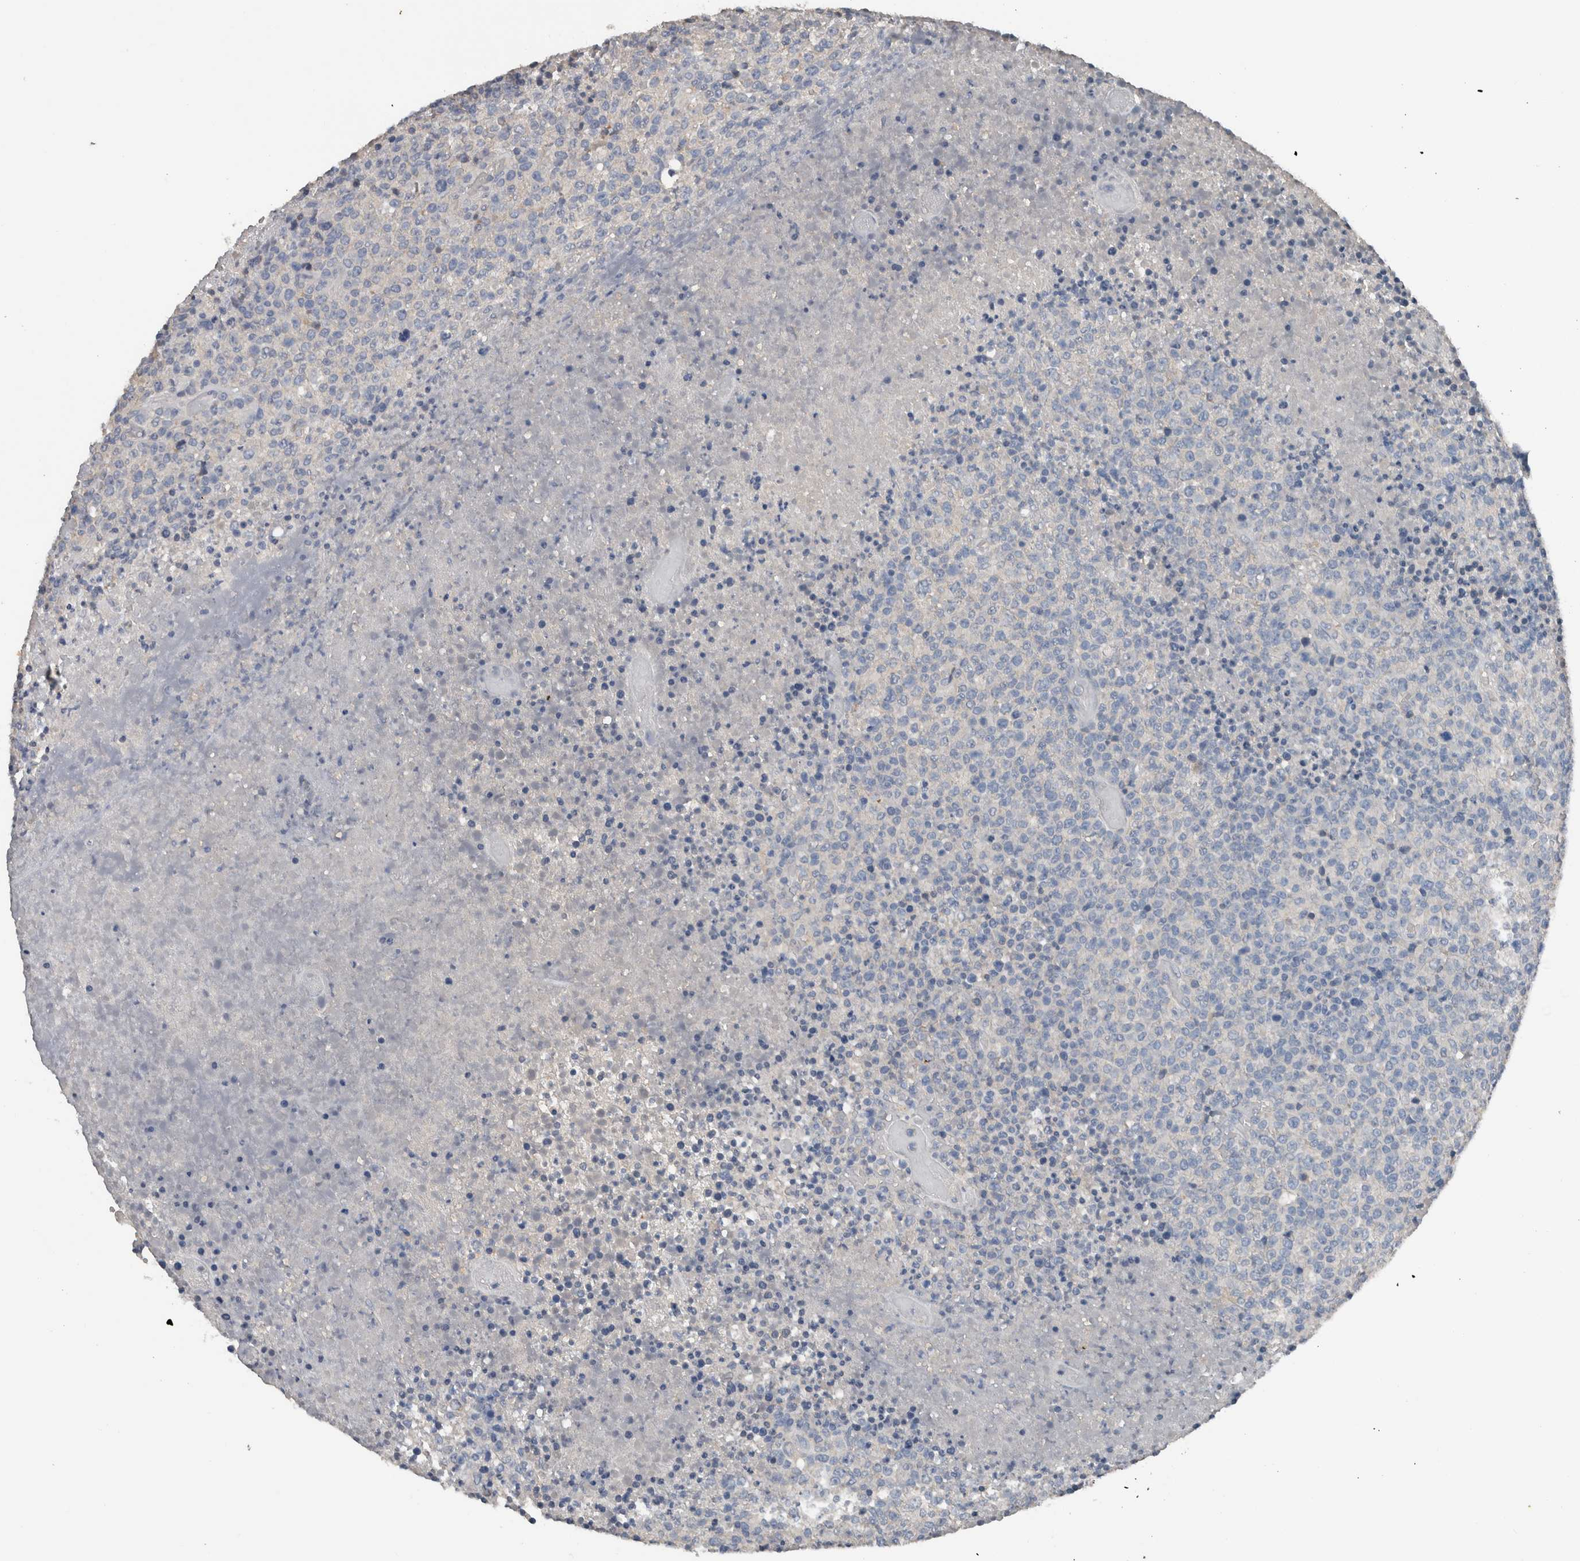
{"staining": {"intensity": "negative", "quantity": "none", "location": "none"}, "tissue": "lymphoma", "cell_type": "Tumor cells", "image_type": "cancer", "snomed": [{"axis": "morphology", "description": "Malignant lymphoma, non-Hodgkin's type, High grade"}, {"axis": "topography", "description": "Lymph node"}], "caption": "There is no significant positivity in tumor cells of malignant lymphoma, non-Hodgkin's type (high-grade). (Stains: DAB (3,3'-diaminobenzidine) immunohistochemistry (IHC) with hematoxylin counter stain, Microscopy: brightfield microscopy at high magnification).", "gene": "CRNN", "patient": {"sex": "male", "age": 13}}